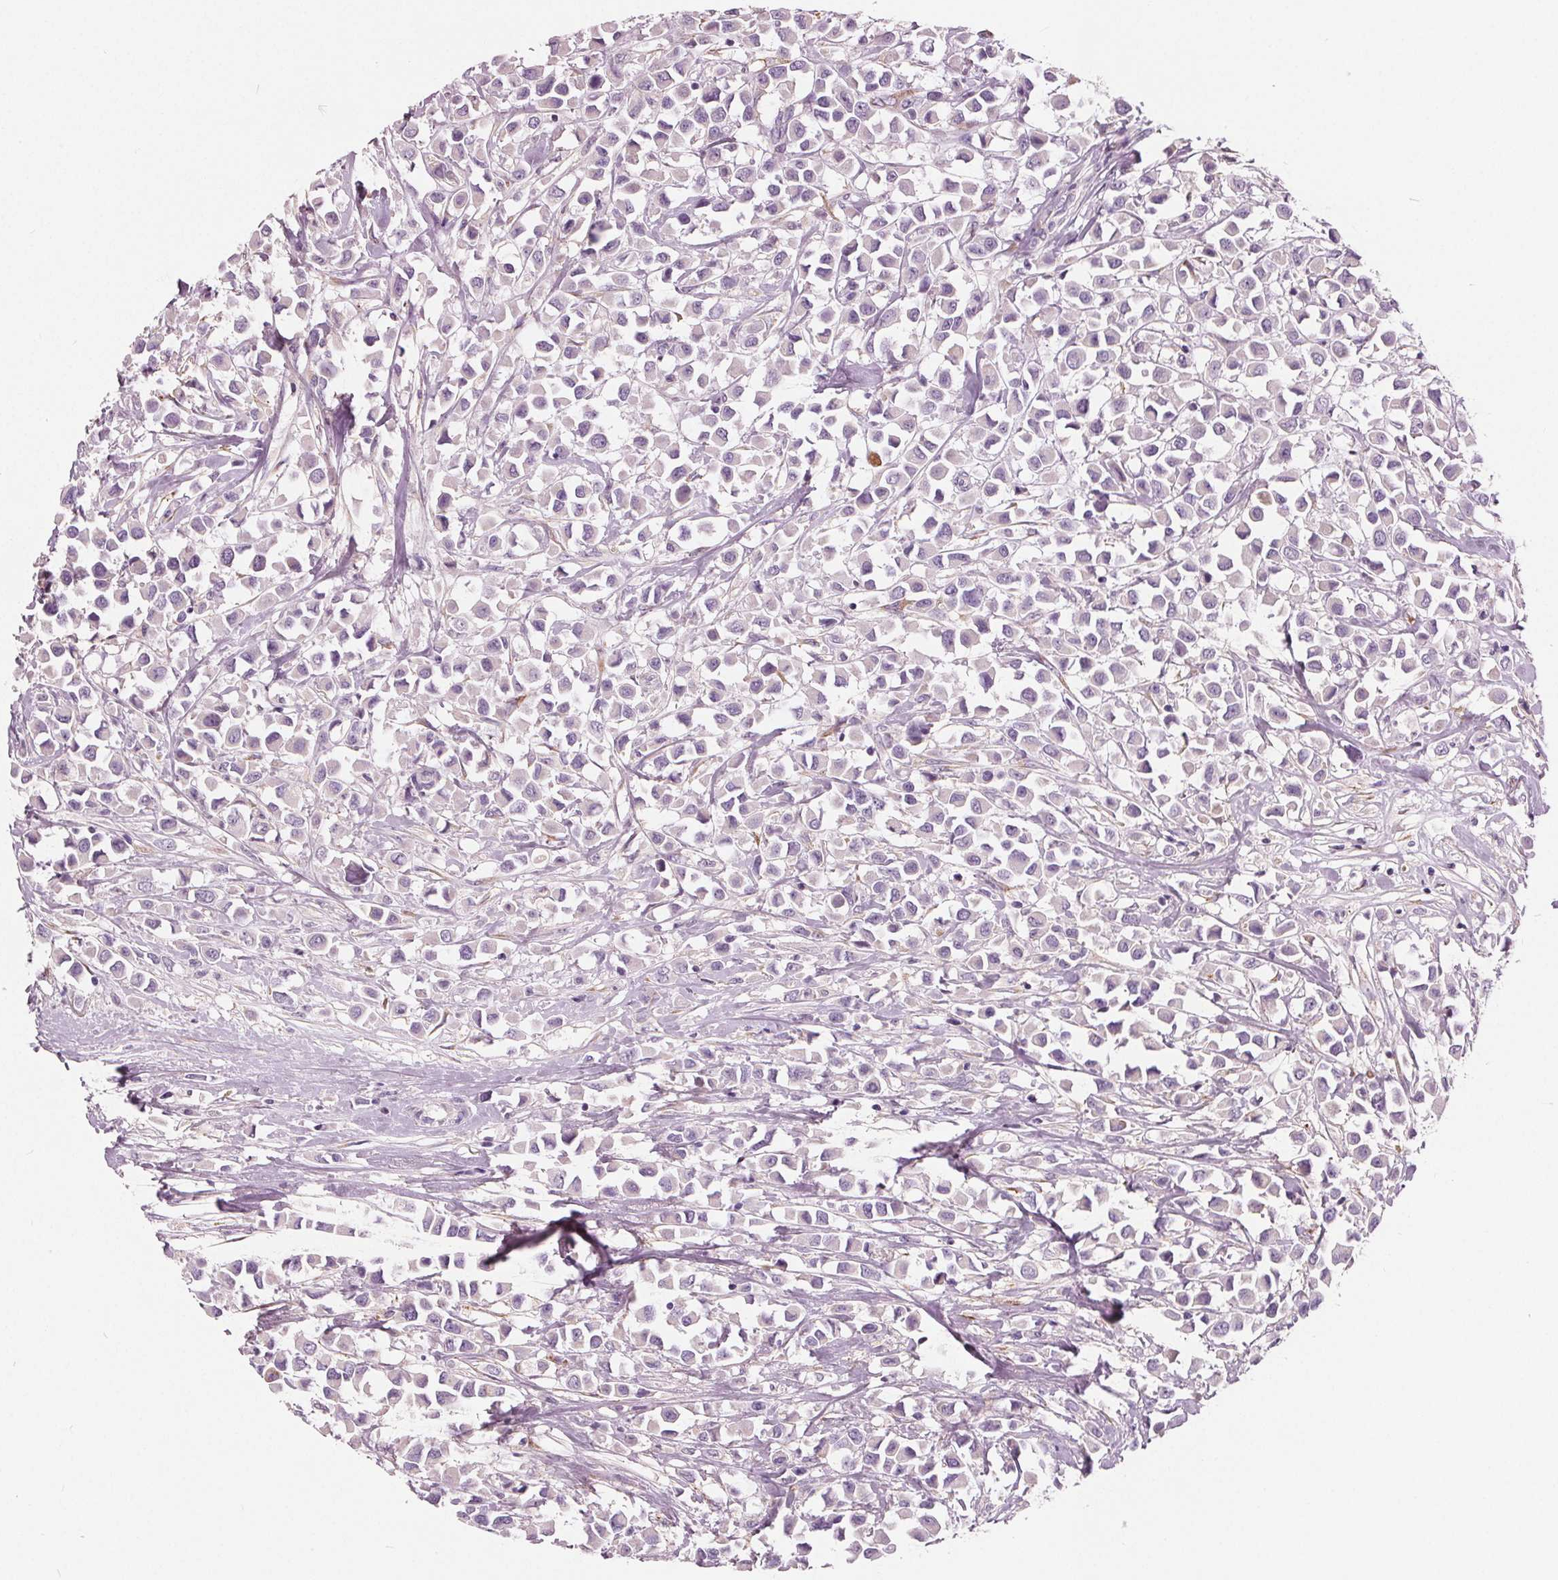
{"staining": {"intensity": "moderate", "quantity": "<25%", "location": "cytoplasmic/membranous"}, "tissue": "breast cancer", "cell_type": "Tumor cells", "image_type": "cancer", "snomed": [{"axis": "morphology", "description": "Duct carcinoma"}, {"axis": "topography", "description": "Breast"}], "caption": "IHC (DAB (3,3'-diaminobenzidine)) staining of breast cancer reveals moderate cytoplasmic/membranous protein expression in approximately <25% of tumor cells. (DAB (3,3'-diaminobenzidine) IHC with brightfield microscopy, high magnification).", "gene": "LHFPL7", "patient": {"sex": "female", "age": 61}}